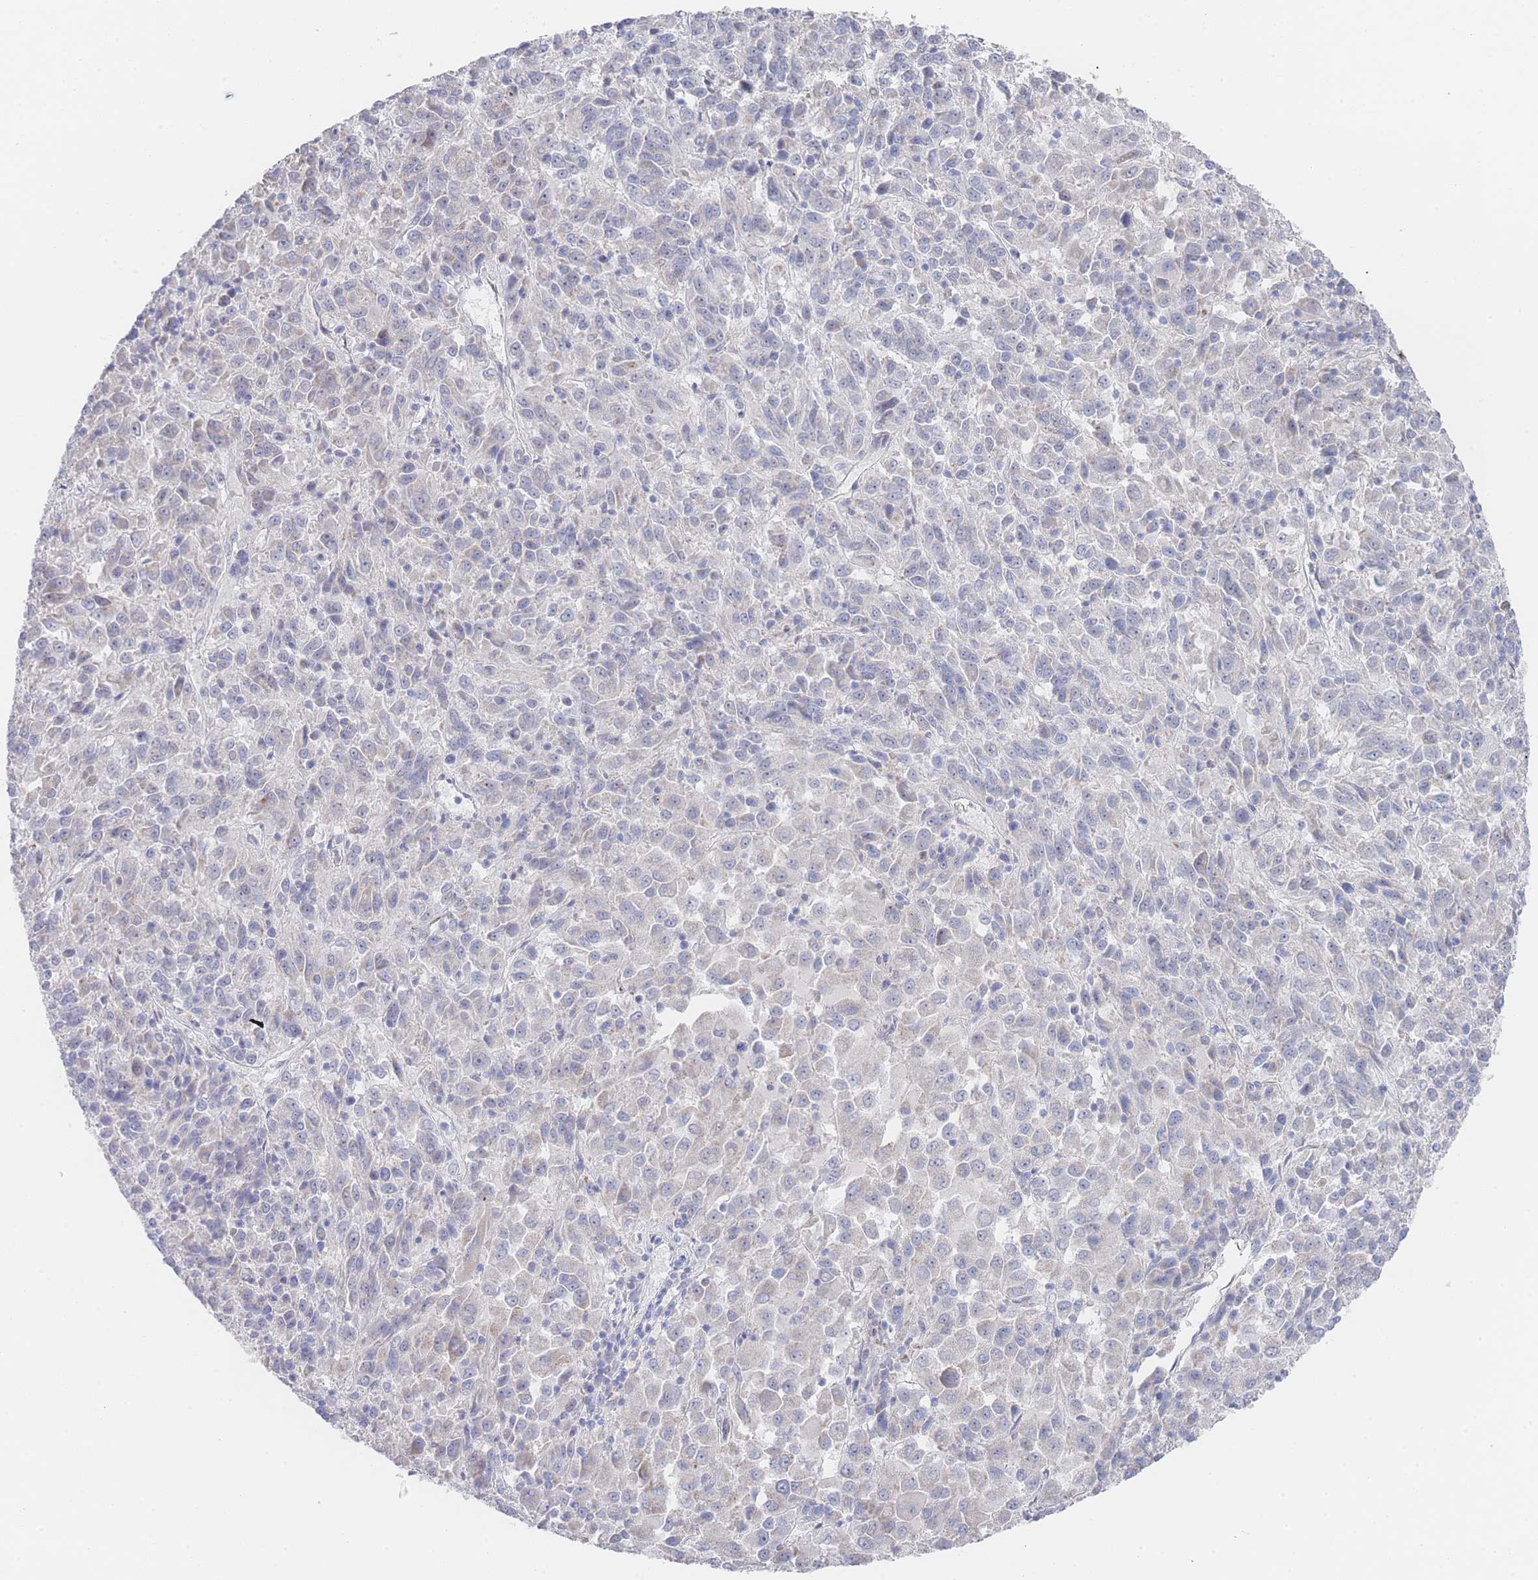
{"staining": {"intensity": "negative", "quantity": "none", "location": "none"}, "tissue": "melanoma", "cell_type": "Tumor cells", "image_type": "cancer", "snomed": [{"axis": "morphology", "description": "Malignant melanoma, Metastatic site"}, {"axis": "topography", "description": "Lung"}], "caption": "Image shows no significant protein staining in tumor cells of melanoma.", "gene": "ZNF142", "patient": {"sex": "male", "age": 64}}